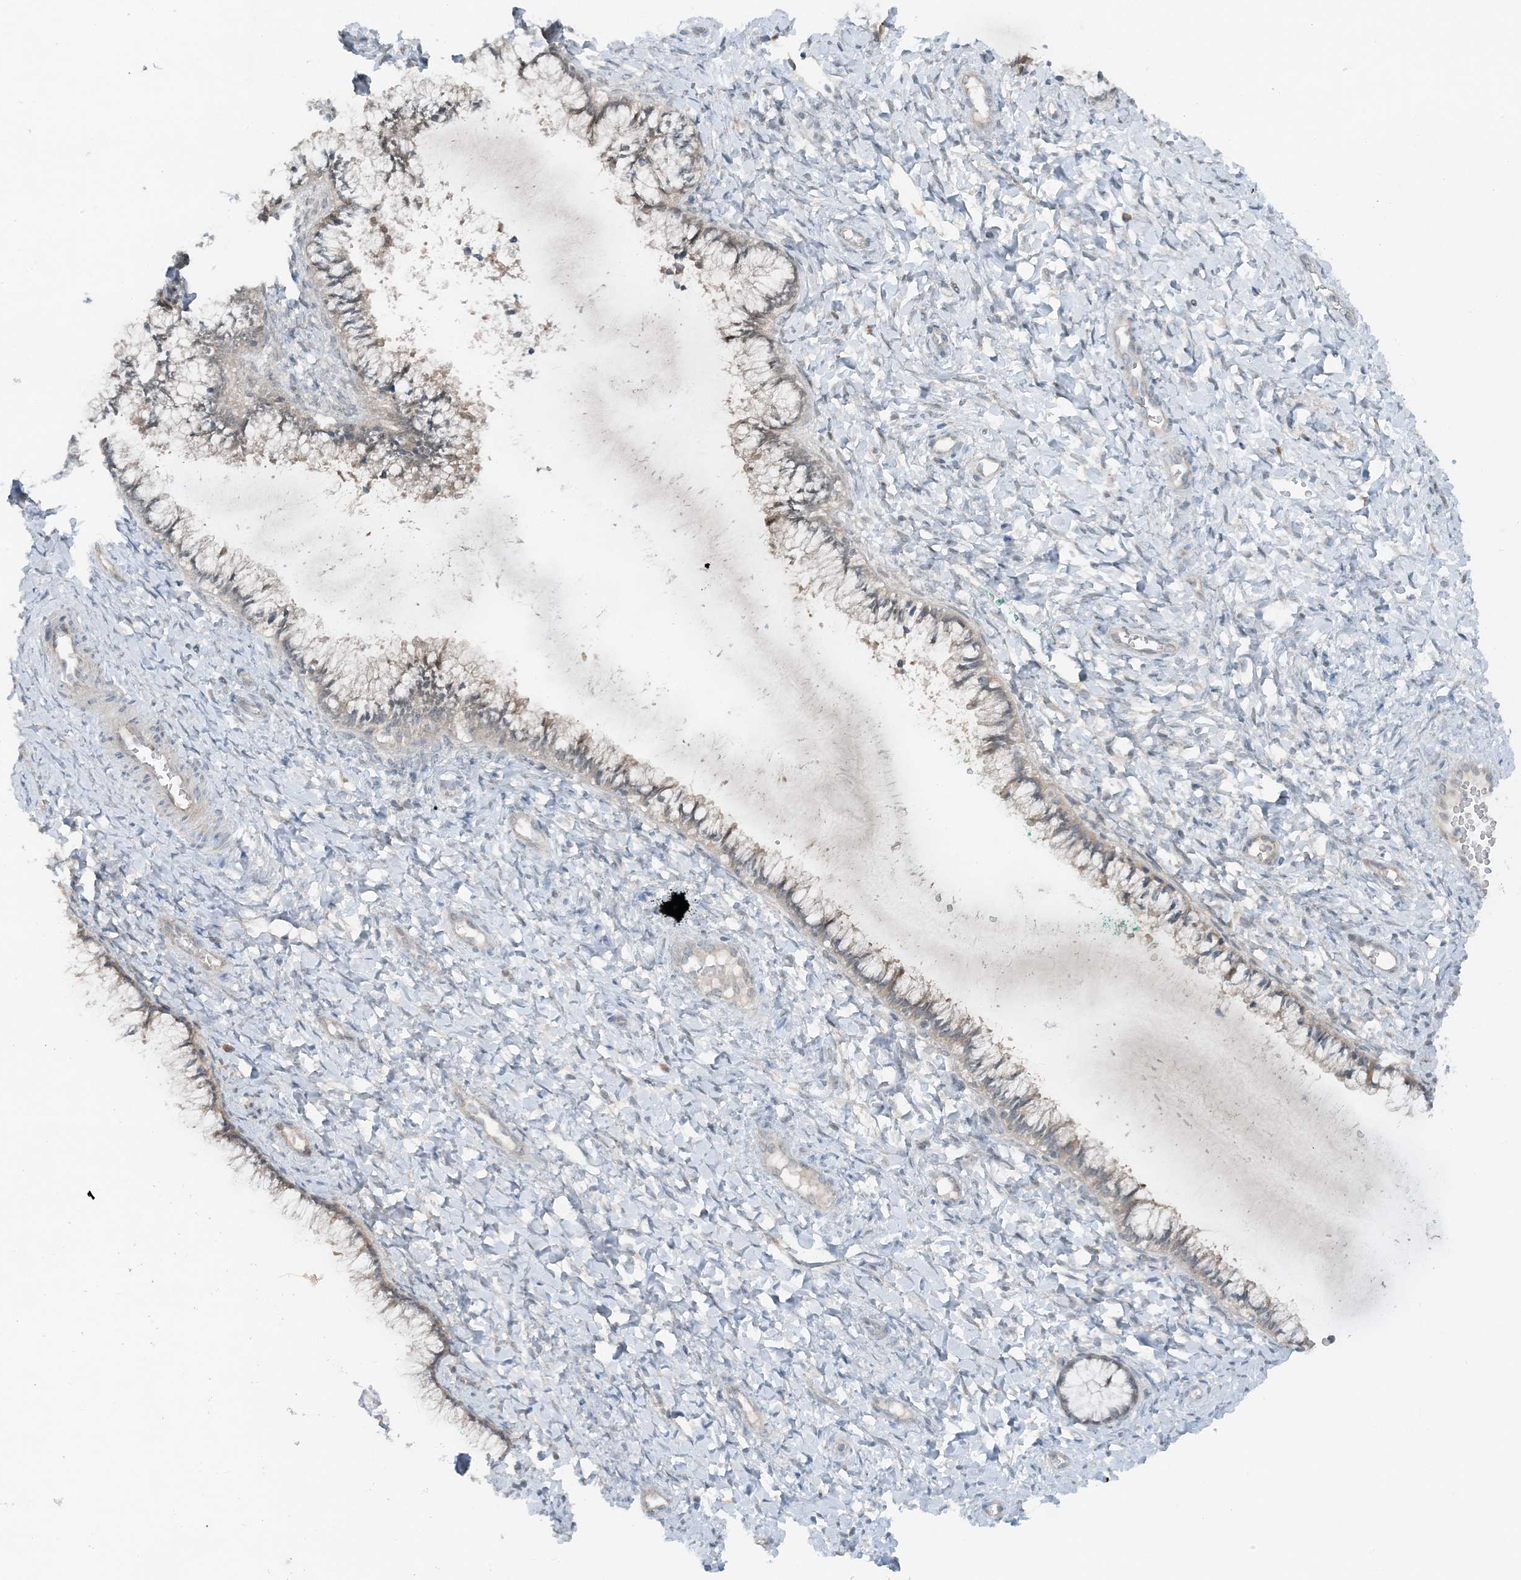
{"staining": {"intensity": "negative", "quantity": "none", "location": "none"}, "tissue": "cervix", "cell_type": "Glandular cells", "image_type": "normal", "snomed": [{"axis": "morphology", "description": "Normal tissue, NOS"}, {"axis": "morphology", "description": "Adenocarcinoma, NOS"}, {"axis": "topography", "description": "Cervix"}], "caption": "Protein analysis of normal cervix shows no significant positivity in glandular cells.", "gene": "MITD1", "patient": {"sex": "female", "age": 29}}